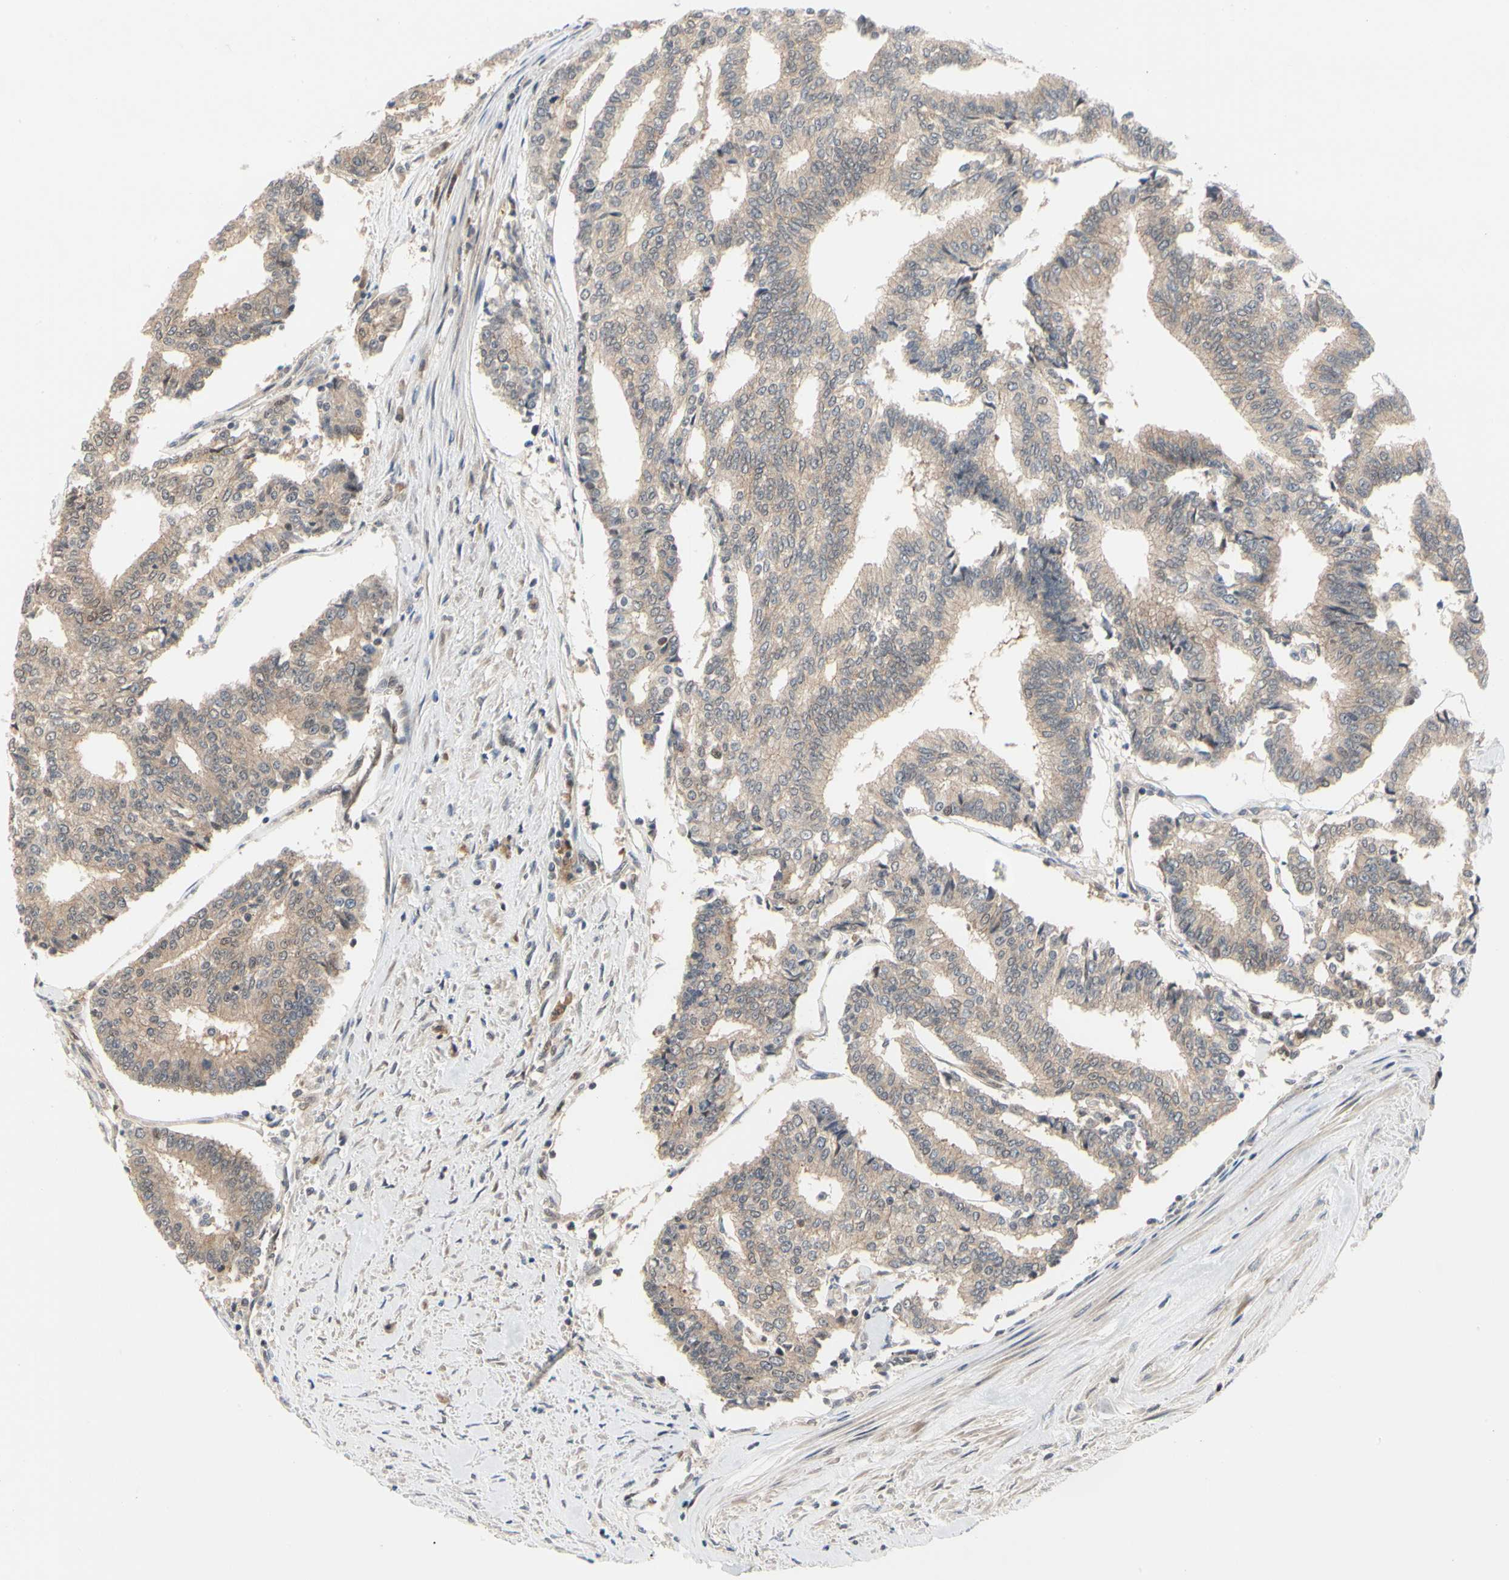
{"staining": {"intensity": "moderate", "quantity": ">75%", "location": "cytoplasmic/membranous"}, "tissue": "prostate cancer", "cell_type": "Tumor cells", "image_type": "cancer", "snomed": [{"axis": "morphology", "description": "Adenocarcinoma, High grade"}, {"axis": "topography", "description": "Prostate"}], "caption": "A high-resolution micrograph shows immunohistochemistry staining of high-grade adenocarcinoma (prostate), which shows moderate cytoplasmic/membranous staining in about >75% of tumor cells.", "gene": "CDK5", "patient": {"sex": "male", "age": 55}}